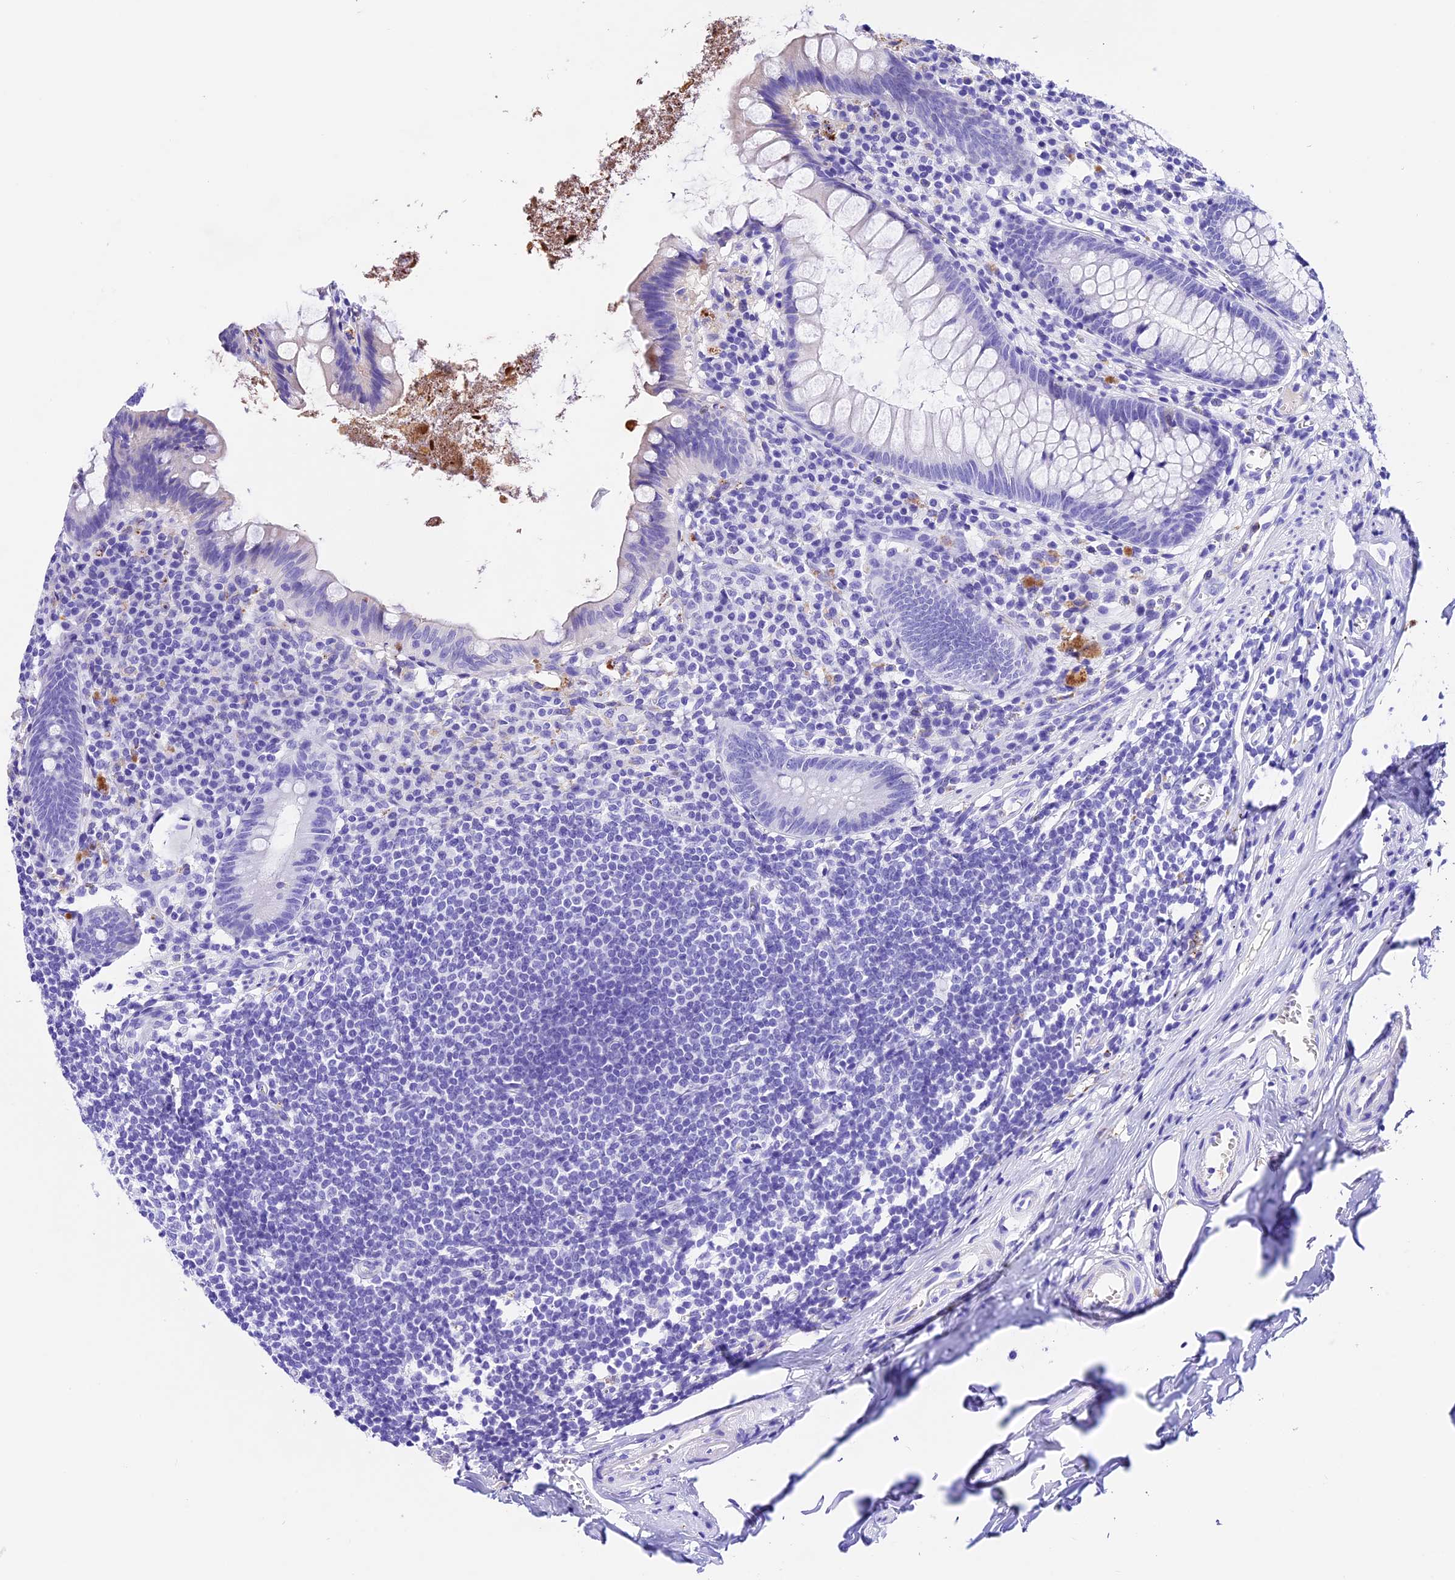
{"staining": {"intensity": "negative", "quantity": "none", "location": "none"}, "tissue": "appendix", "cell_type": "Glandular cells", "image_type": "normal", "snomed": [{"axis": "morphology", "description": "Normal tissue, NOS"}, {"axis": "topography", "description": "Appendix"}], "caption": "DAB immunohistochemical staining of benign human appendix displays no significant positivity in glandular cells. (Brightfield microscopy of DAB immunohistochemistry at high magnification).", "gene": "PSG11", "patient": {"sex": "female", "age": 51}}